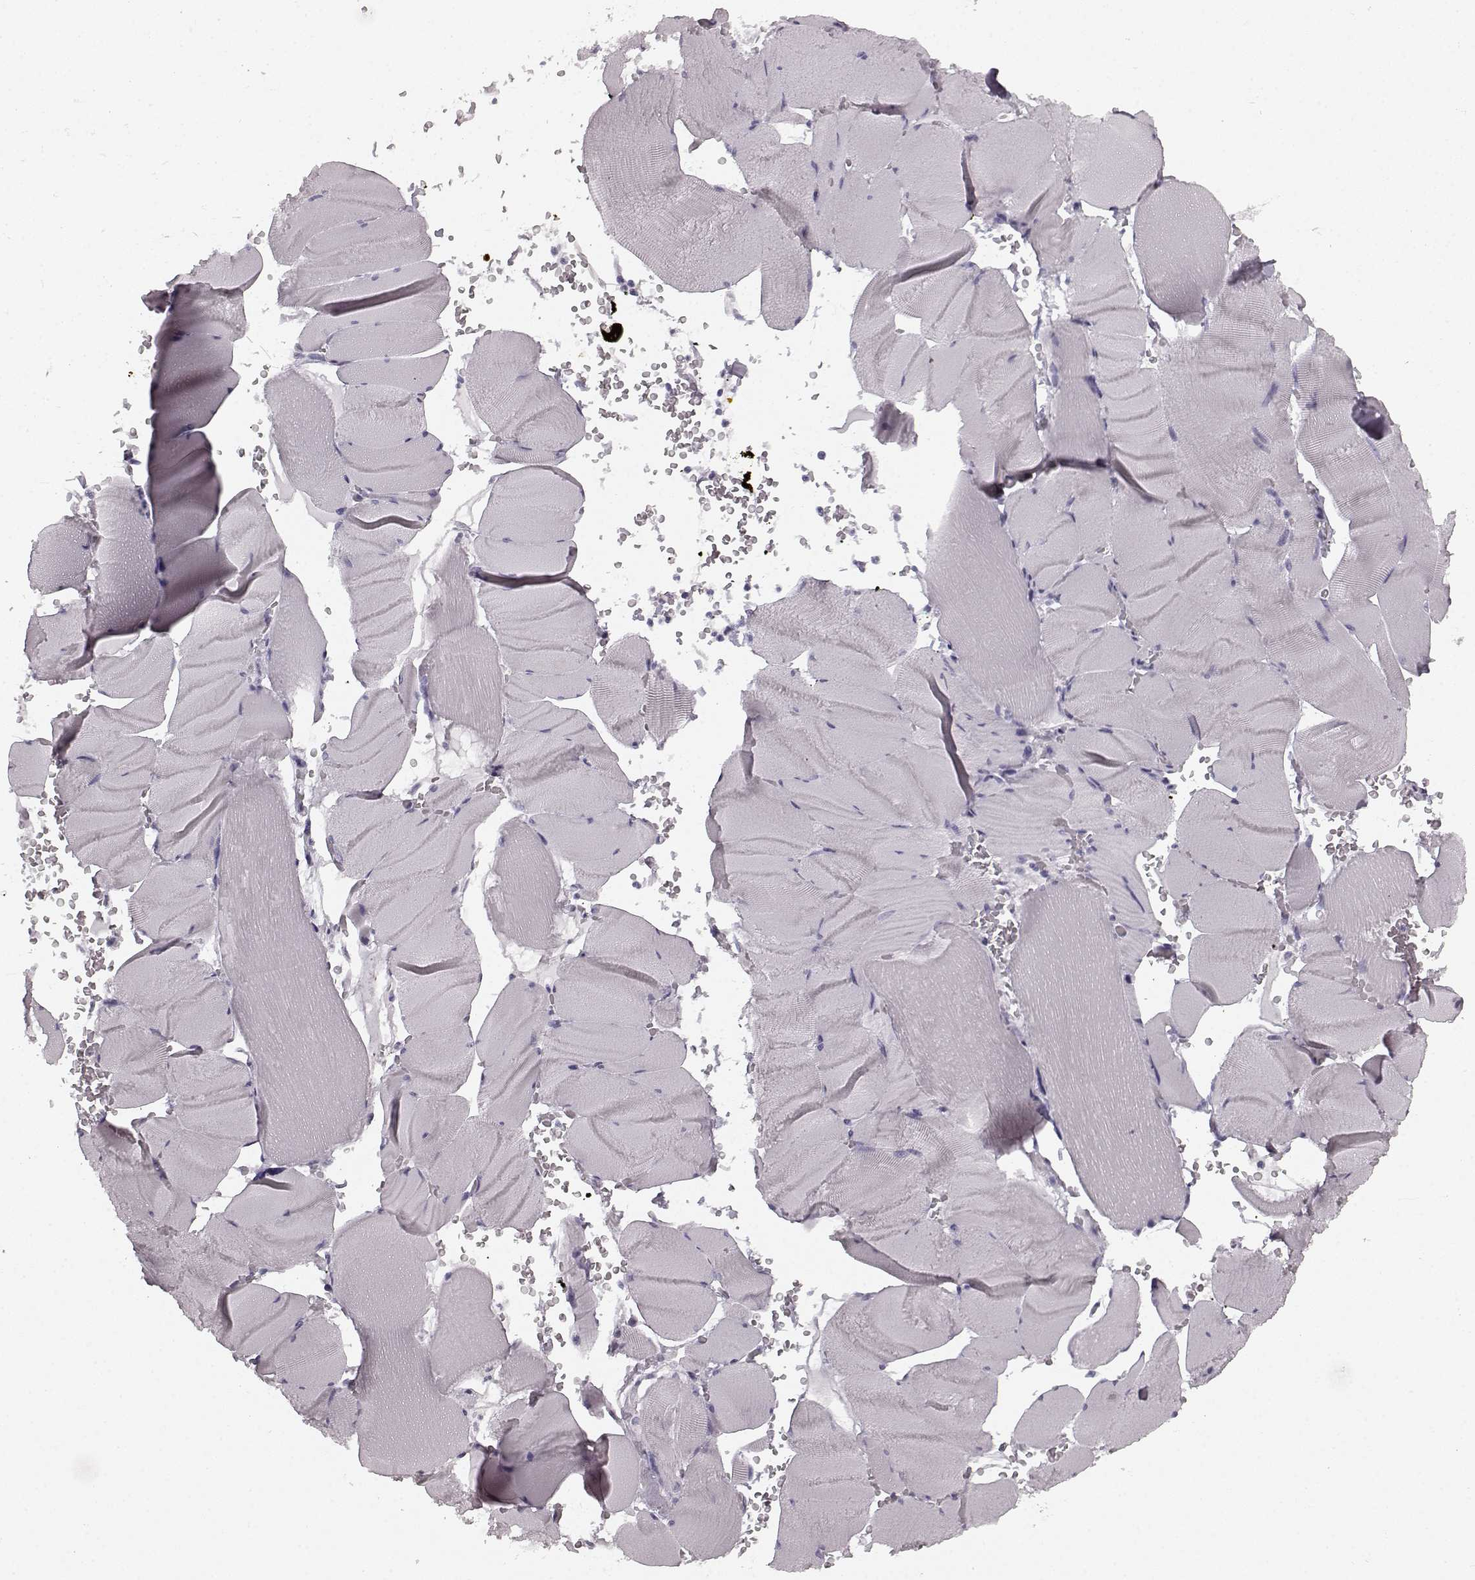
{"staining": {"intensity": "negative", "quantity": "none", "location": "none"}, "tissue": "skeletal muscle", "cell_type": "Myocytes", "image_type": "normal", "snomed": [{"axis": "morphology", "description": "Normal tissue, NOS"}, {"axis": "topography", "description": "Skeletal muscle"}], "caption": "High power microscopy histopathology image of an immunohistochemistry (IHC) photomicrograph of normal skeletal muscle, revealing no significant staining in myocytes.", "gene": "TMPRSS15", "patient": {"sex": "male", "age": 56}}